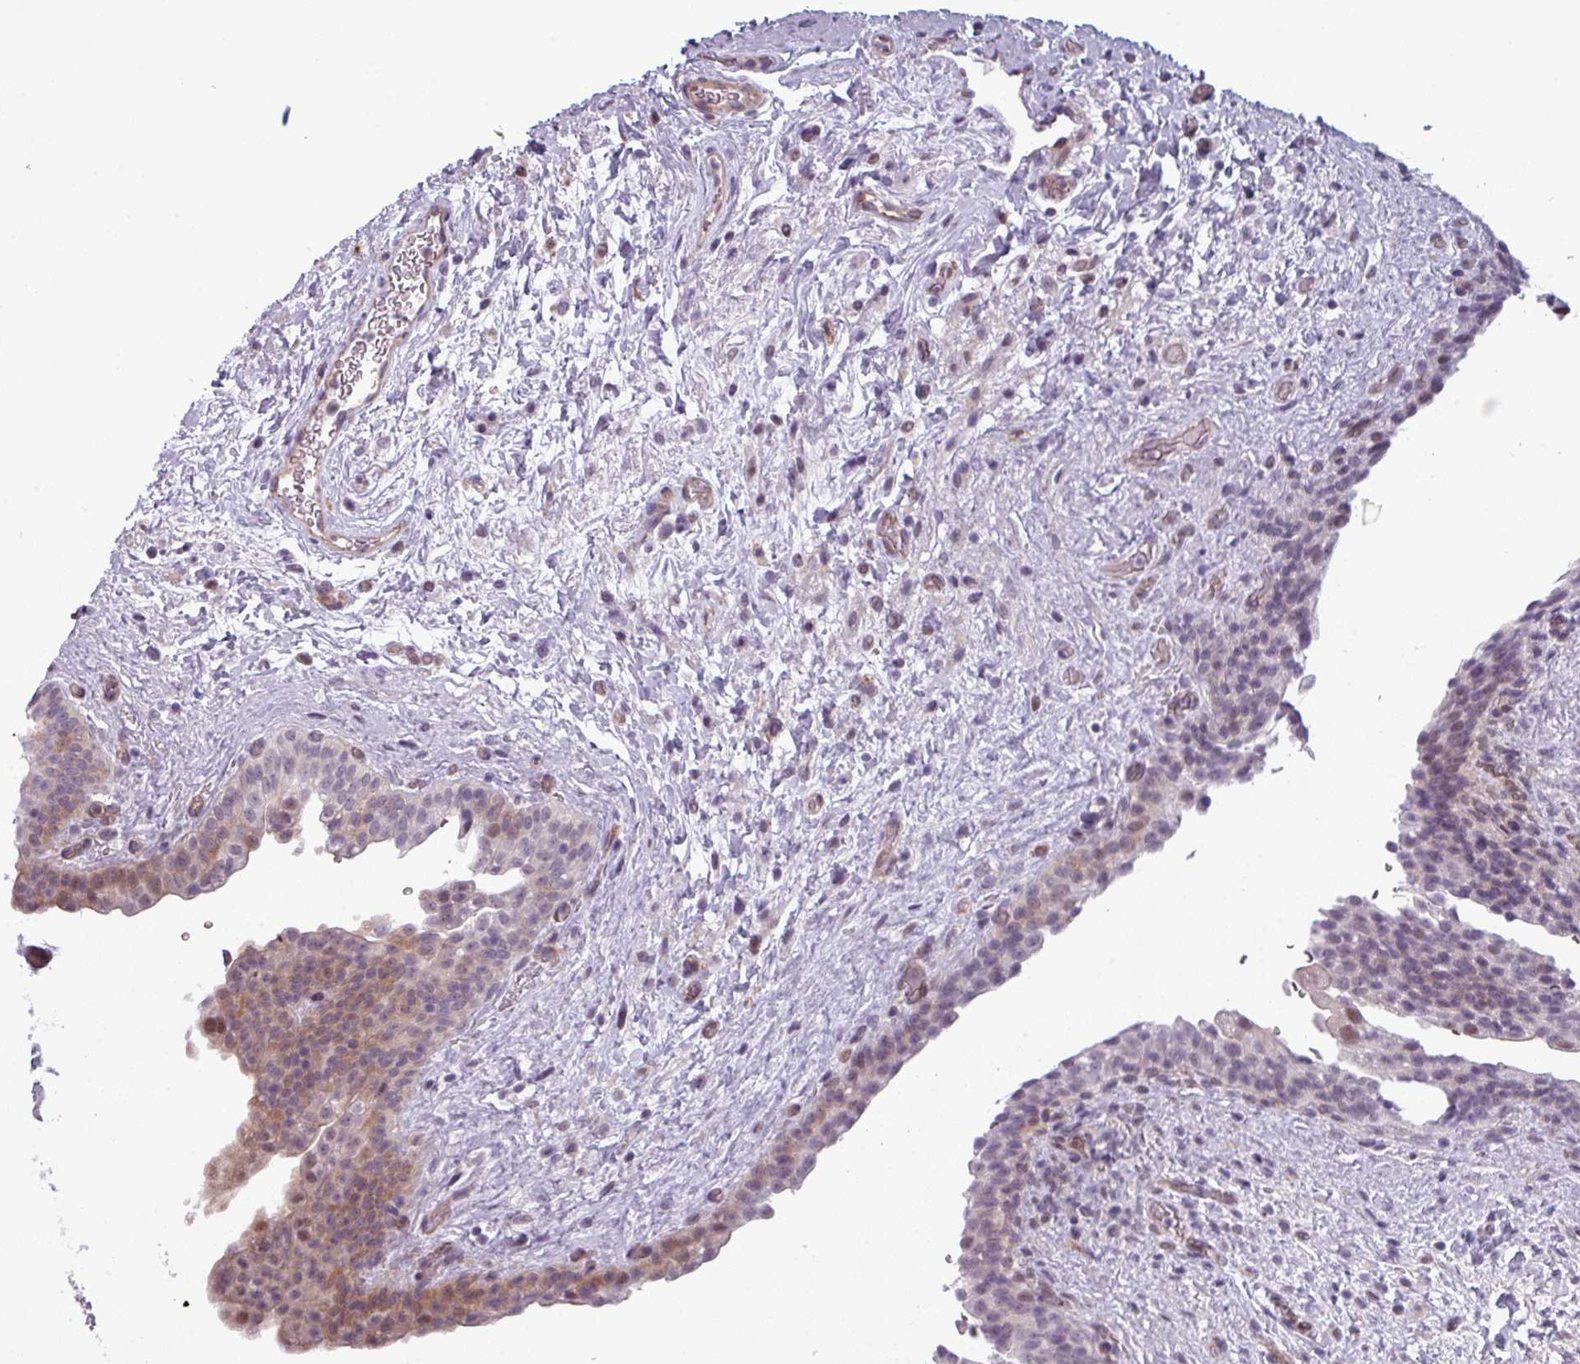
{"staining": {"intensity": "moderate", "quantity": "25%-75%", "location": "cytoplasmic/membranous,nuclear"}, "tissue": "urinary bladder", "cell_type": "Urothelial cells", "image_type": "normal", "snomed": [{"axis": "morphology", "description": "Normal tissue, NOS"}, {"axis": "topography", "description": "Urinary bladder"}], "caption": "Protein staining reveals moderate cytoplasmic/membranous,nuclear staining in about 25%-75% of urothelial cells in benign urinary bladder.", "gene": "PRAMEF12", "patient": {"sex": "male", "age": 69}}